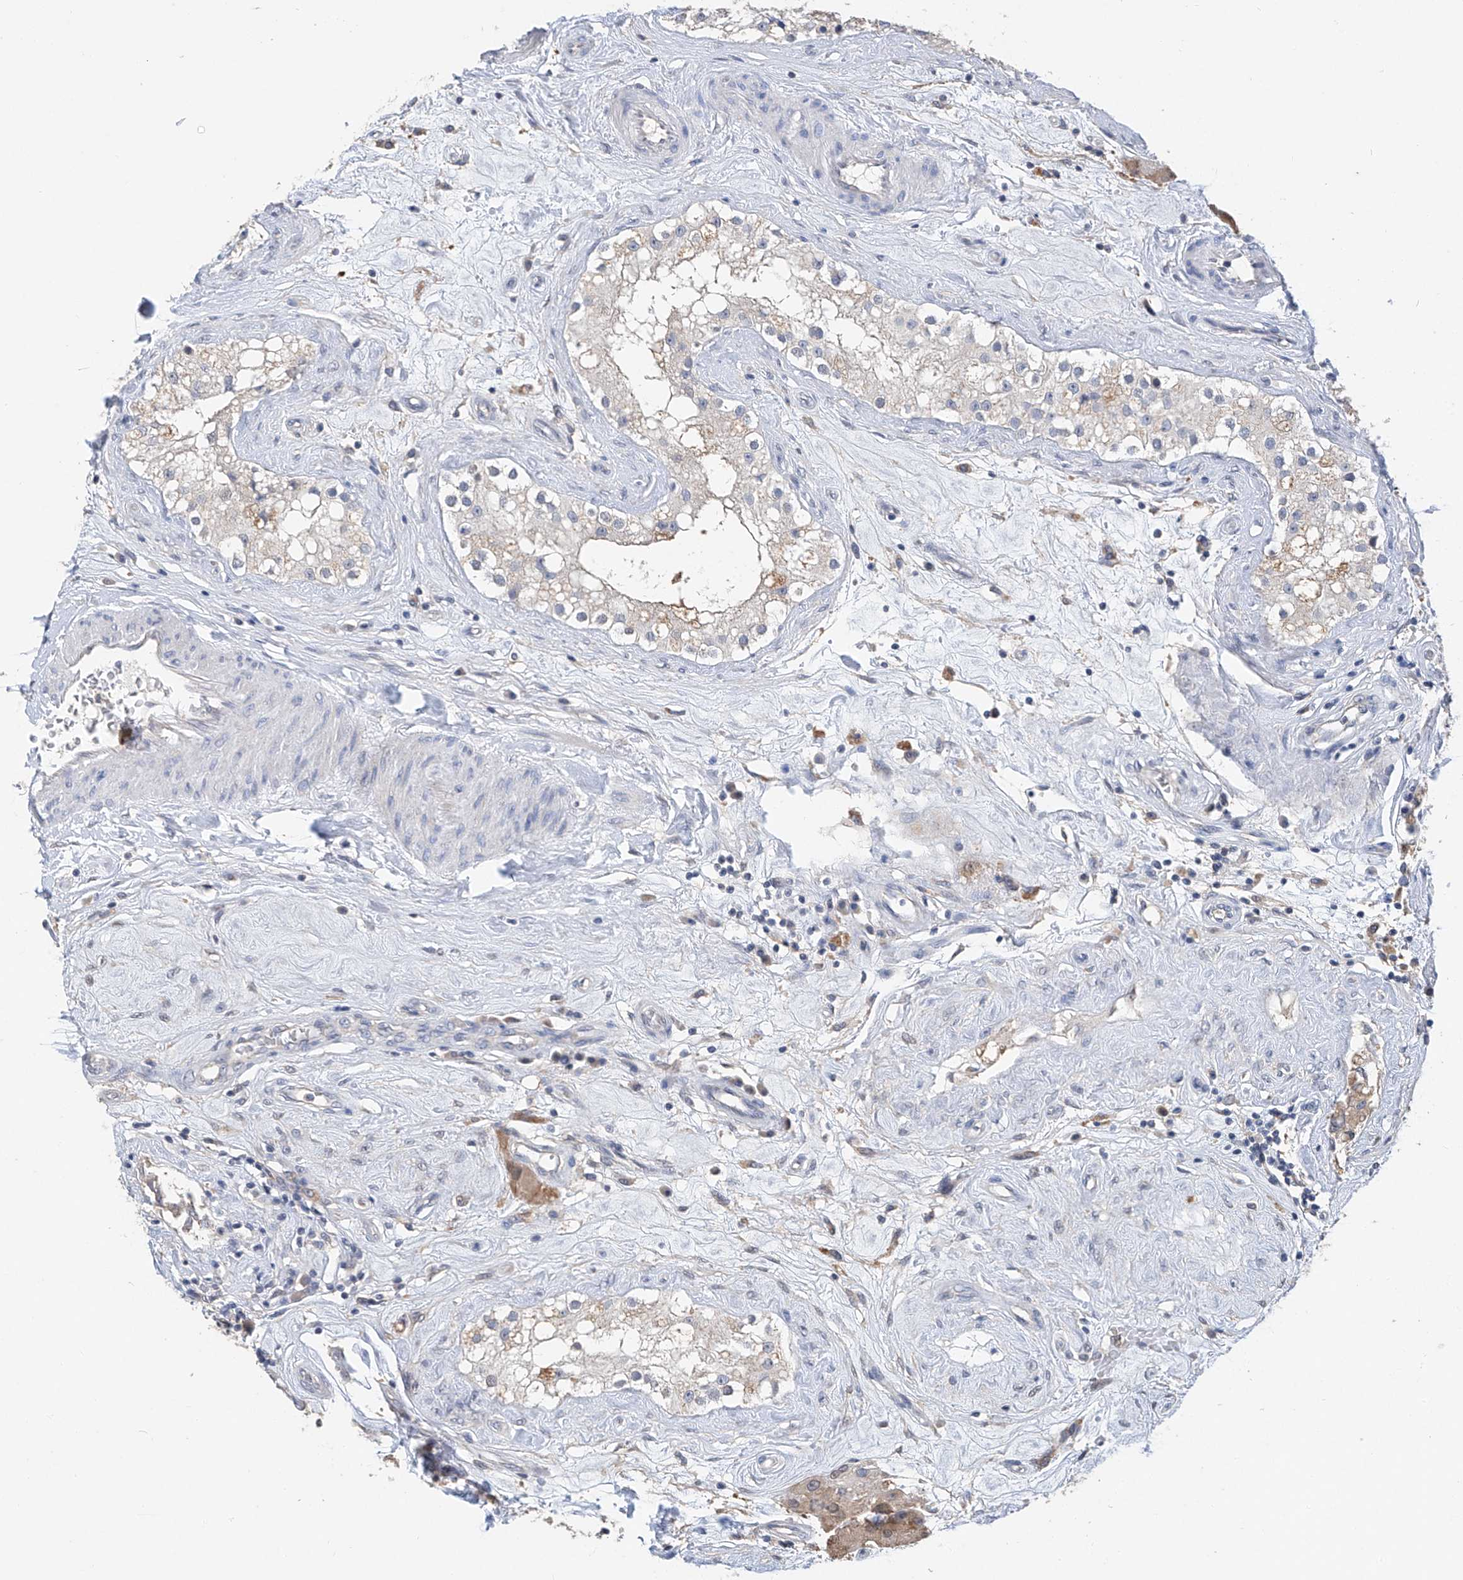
{"staining": {"intensity": "negative", "quantity": "none", "location": "none"}, "tissue": "testis", "cell_type": "Cells in seminiferous ducts", "image_type": "normal", "snomed": [{"axis": "morphology", "description": "Normal tissue, NOS"}, {"axis": "topography", "description": "Testis"}], "caption": "Image shows no significant protein expression in cells in seminiferous ducts of unremarkable testis. (DAB IHC visualized using brightfield microscopy, high magnification).", "gene": "FUCA2", "patient": {"sex": "male", "age": 84}}